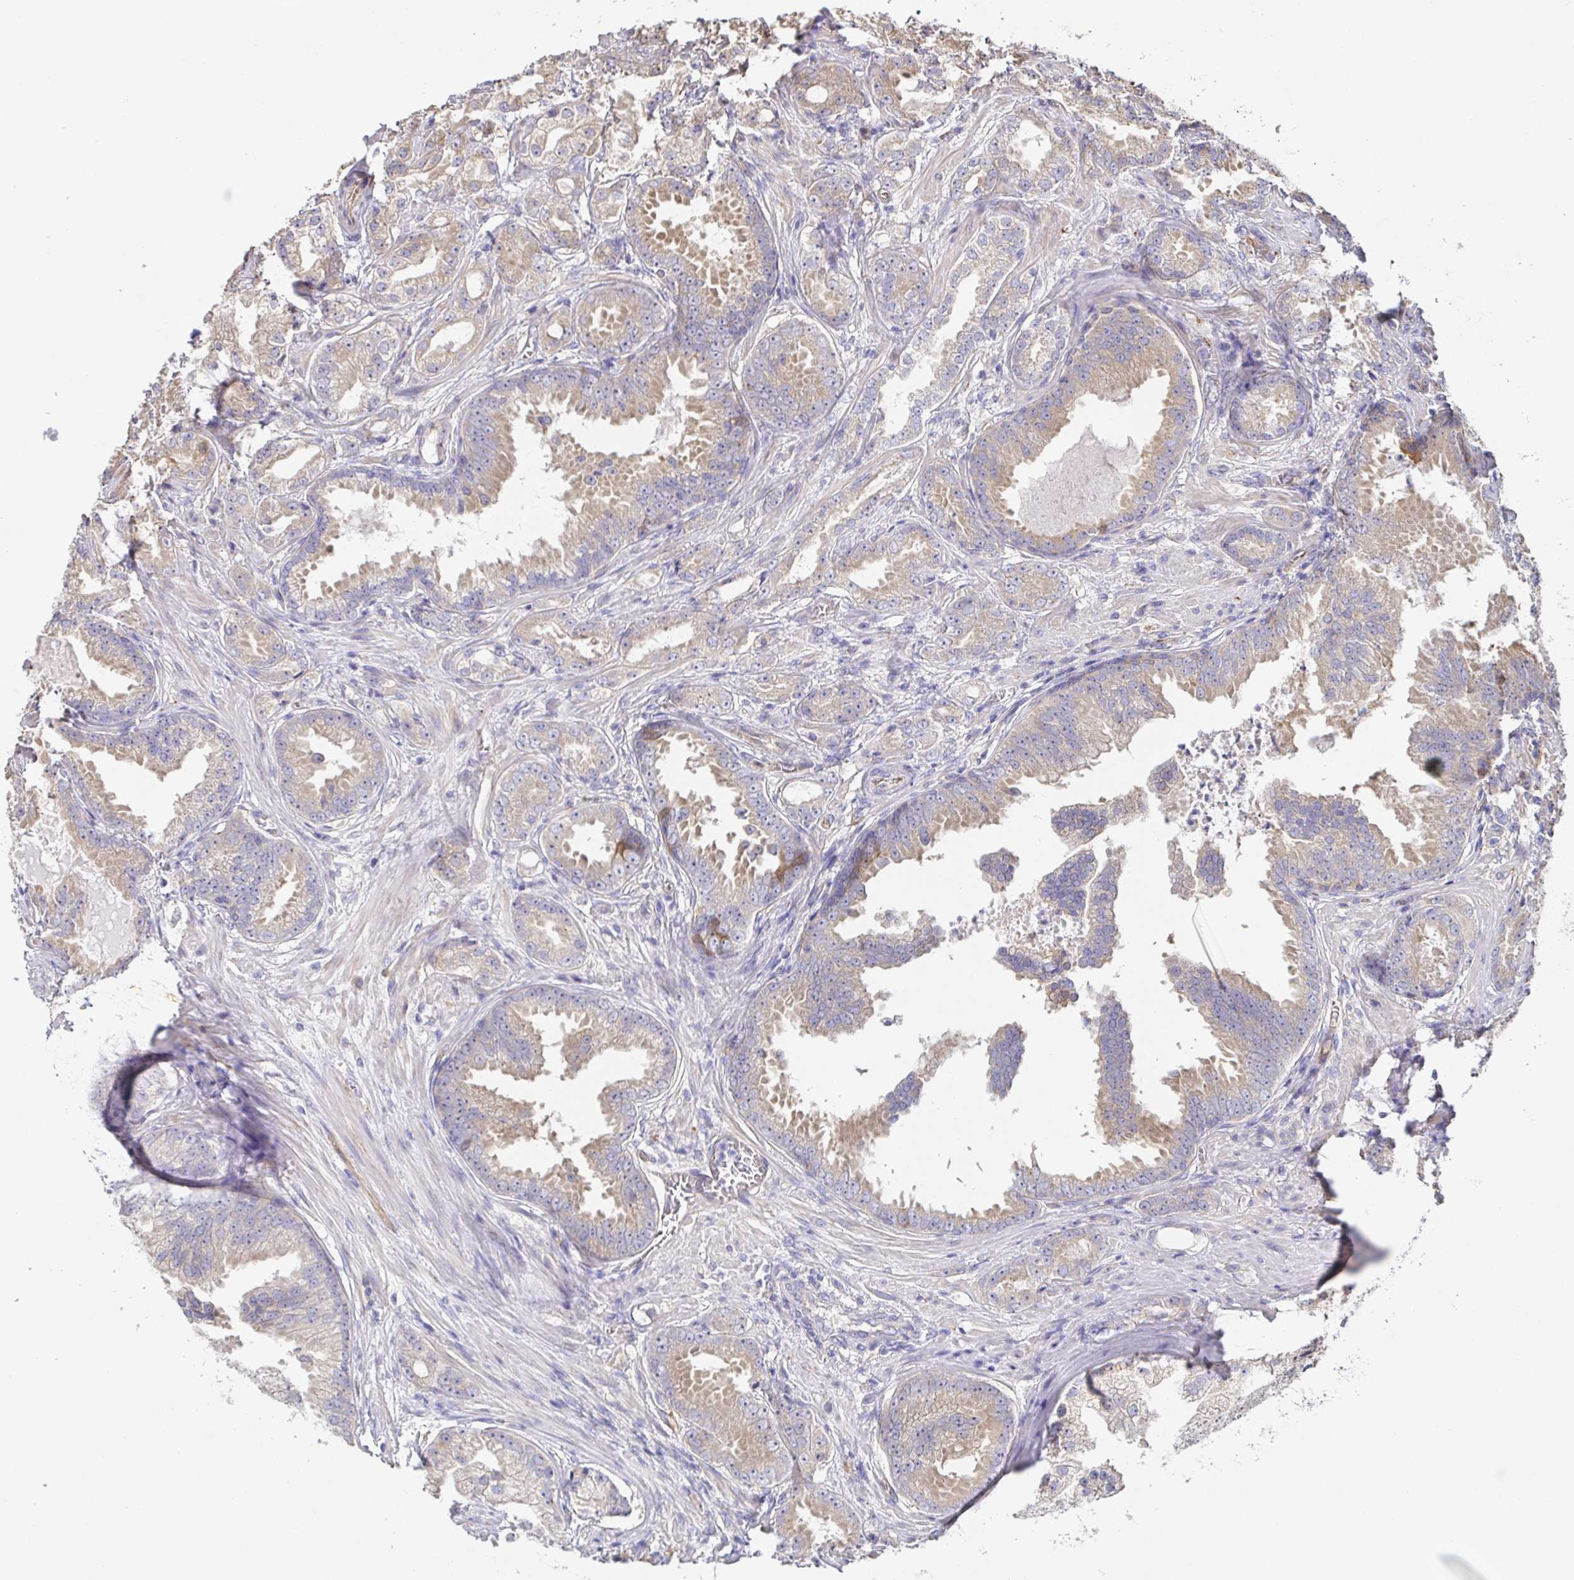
{"staining": {"intensity": "weak", "quantity": ">75%", "location": "cytoplasmic/membranous"}, "tissue": "prostate cancer", "cell_type": "Tumor cells", "image_type": "cancer", "snomed": [{"axis": "morphology", "description": "Adenocarcinoma, Low grade"}, {"axis": "topography", "description": "Prostate"}], "caption": "Prostate adenocarcinoma (low-grade) stained for a protein (brown) reveals weak cytoplasmic/membranous positive expression in about >75% of tumor cells.", "gene": "EIF3D", "patient": {"sex": "male", "age": 65}}